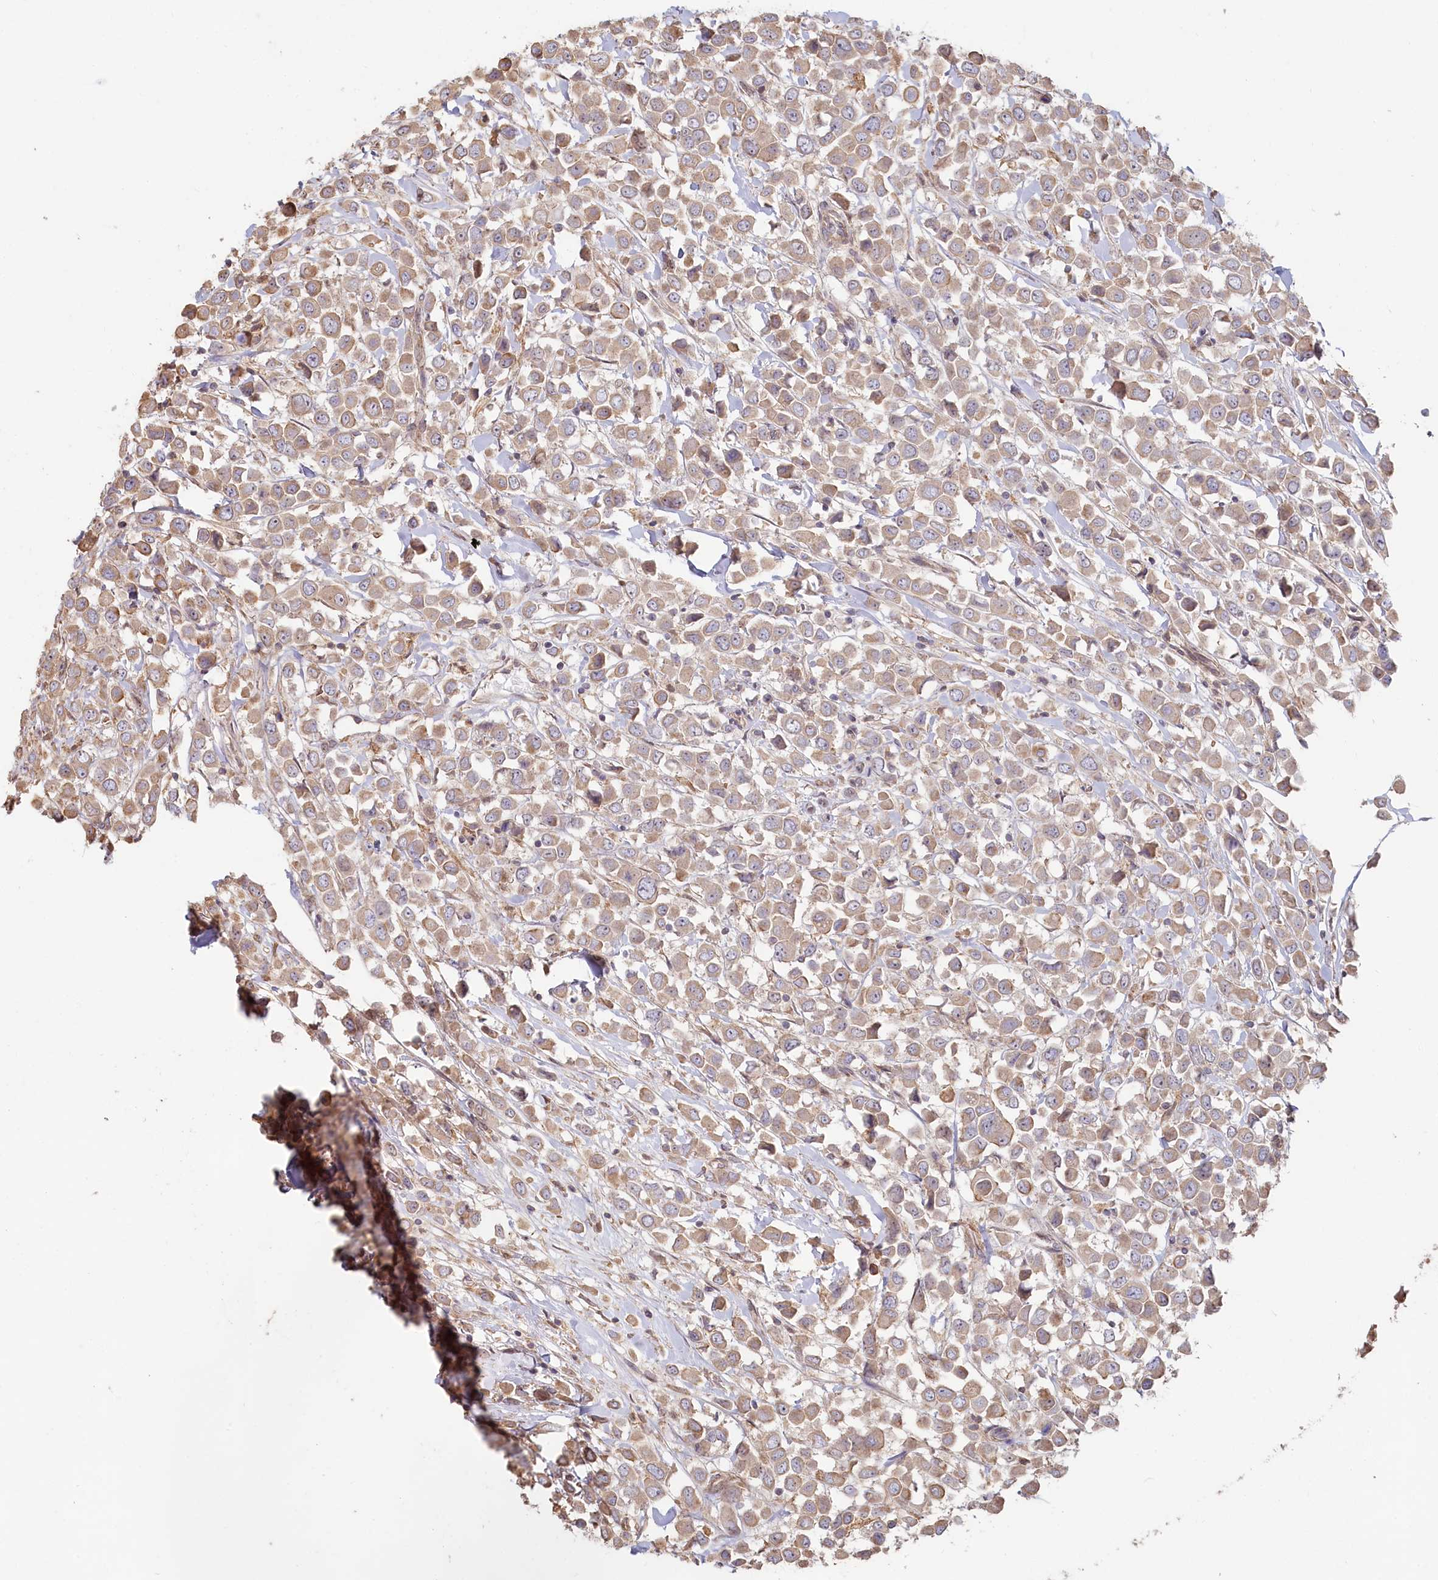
{"staining": {"intensity": "moderate", "quantity": ">75%", "location": "cytoplasmic/membranous"}, "tissue": "breast cancer", "cell_type": "Tumor cells", "image_type": "cancer", "snomed": [{"axis": "morphology", "description": "Duct carcinoma"}, {"axis": "topography", "description": "Breast"}], "caption": "A micrograph of human breast cancer (invasive ductal carcinoma) stained for a protein displays moderate cytoplasmic/membranous brown staining in tumor cells.", "gene": "TCHP", "patient": {"sex": "female", "age": 61}}